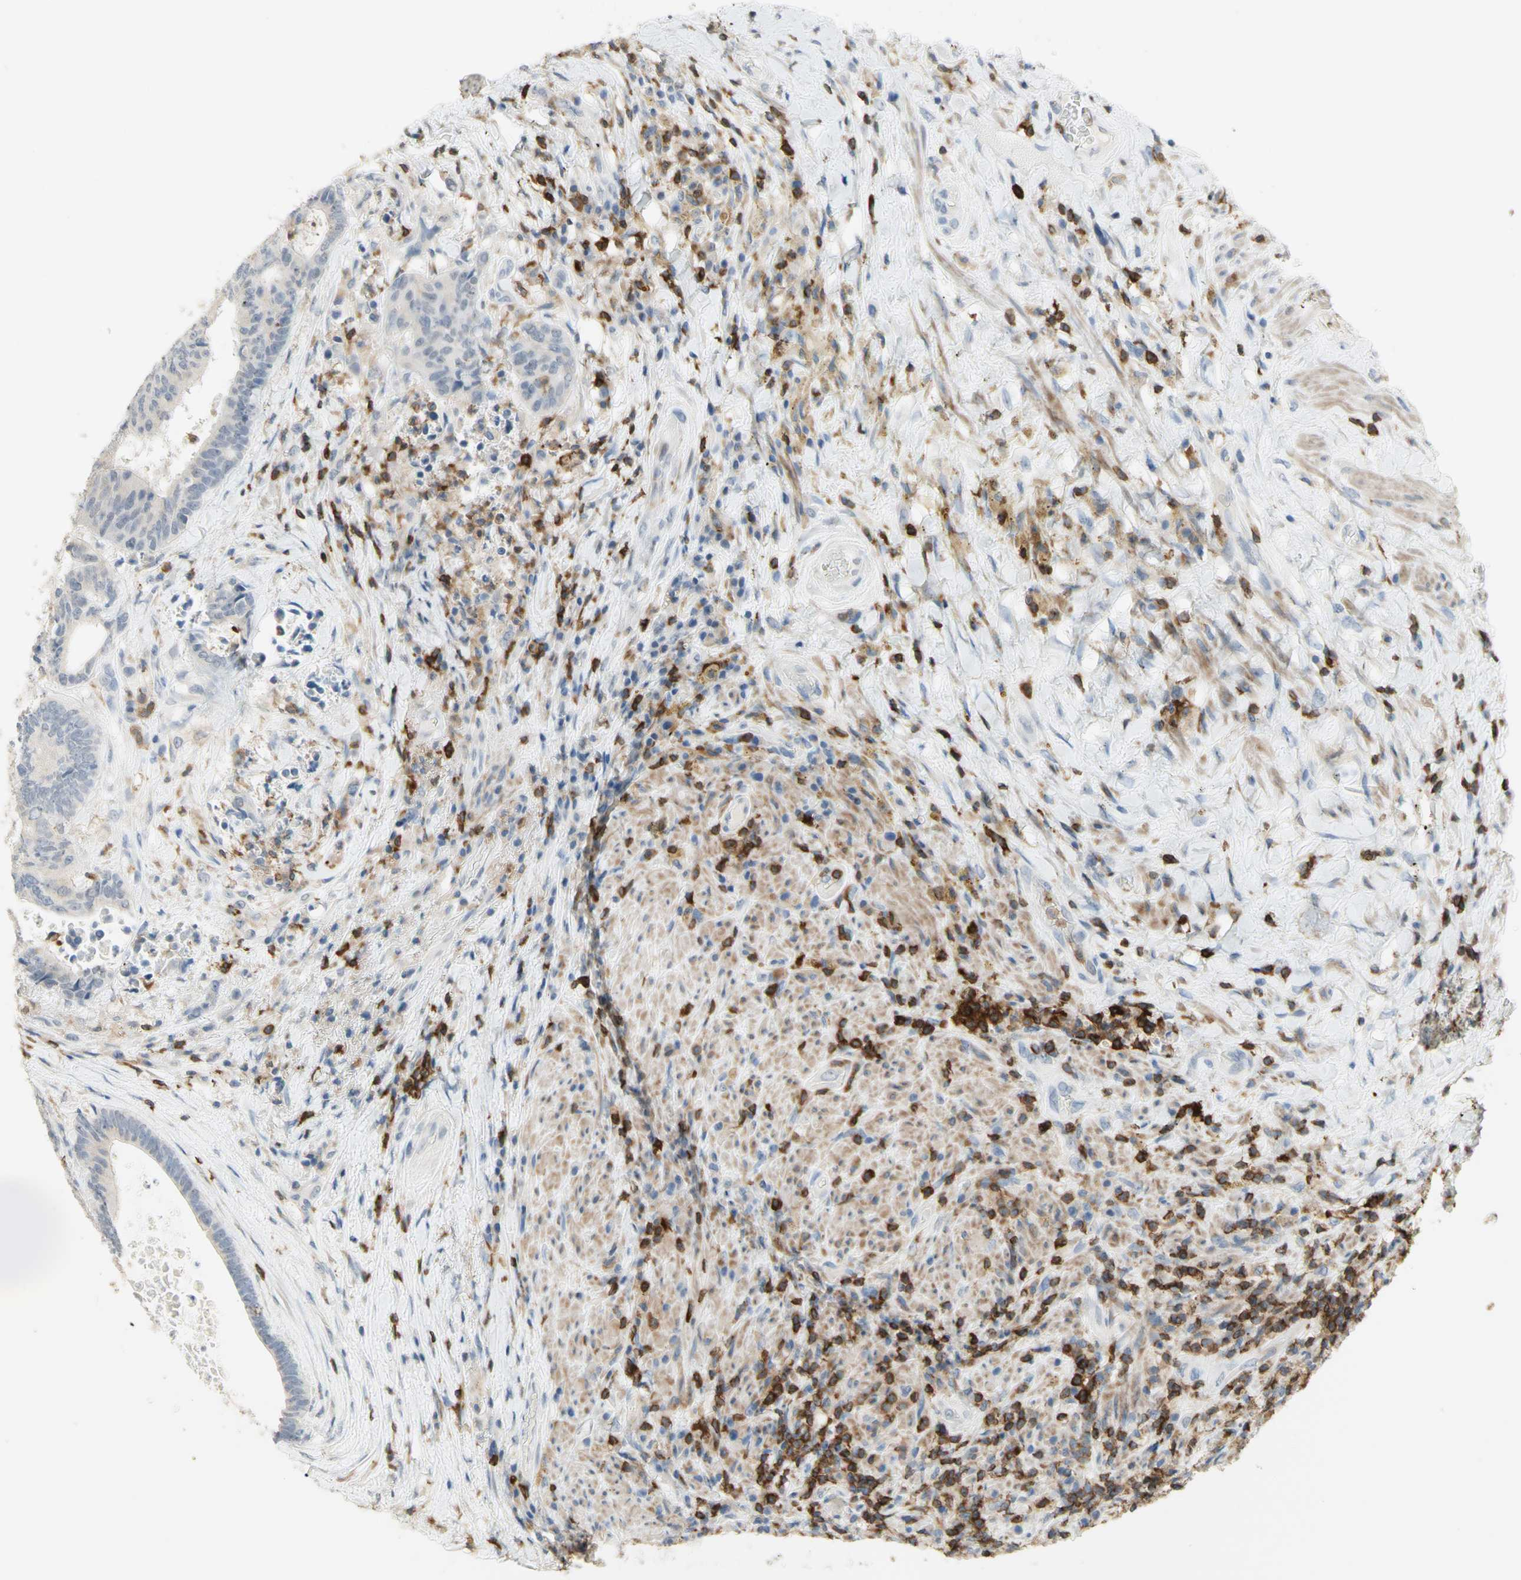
{"staining": {"intensity": "negative", "quantity": "none", "location": "none"}, "tissue": "colorectal cancer", "cell_type": "Tumor cells", "image_type": "cancer", "snomed": [{"axis": "morphology", "description": "Adenocarcinoma, NOS"}, {"axis": "topography", "description": "Rectum"}], "caption": "Protein analysis of colorectal cancer (adenocarcinoma) exhibits no significant expression in tumor cells.", "gene": "SPINK6", "patient": {"sex": "male", "age": 72}}